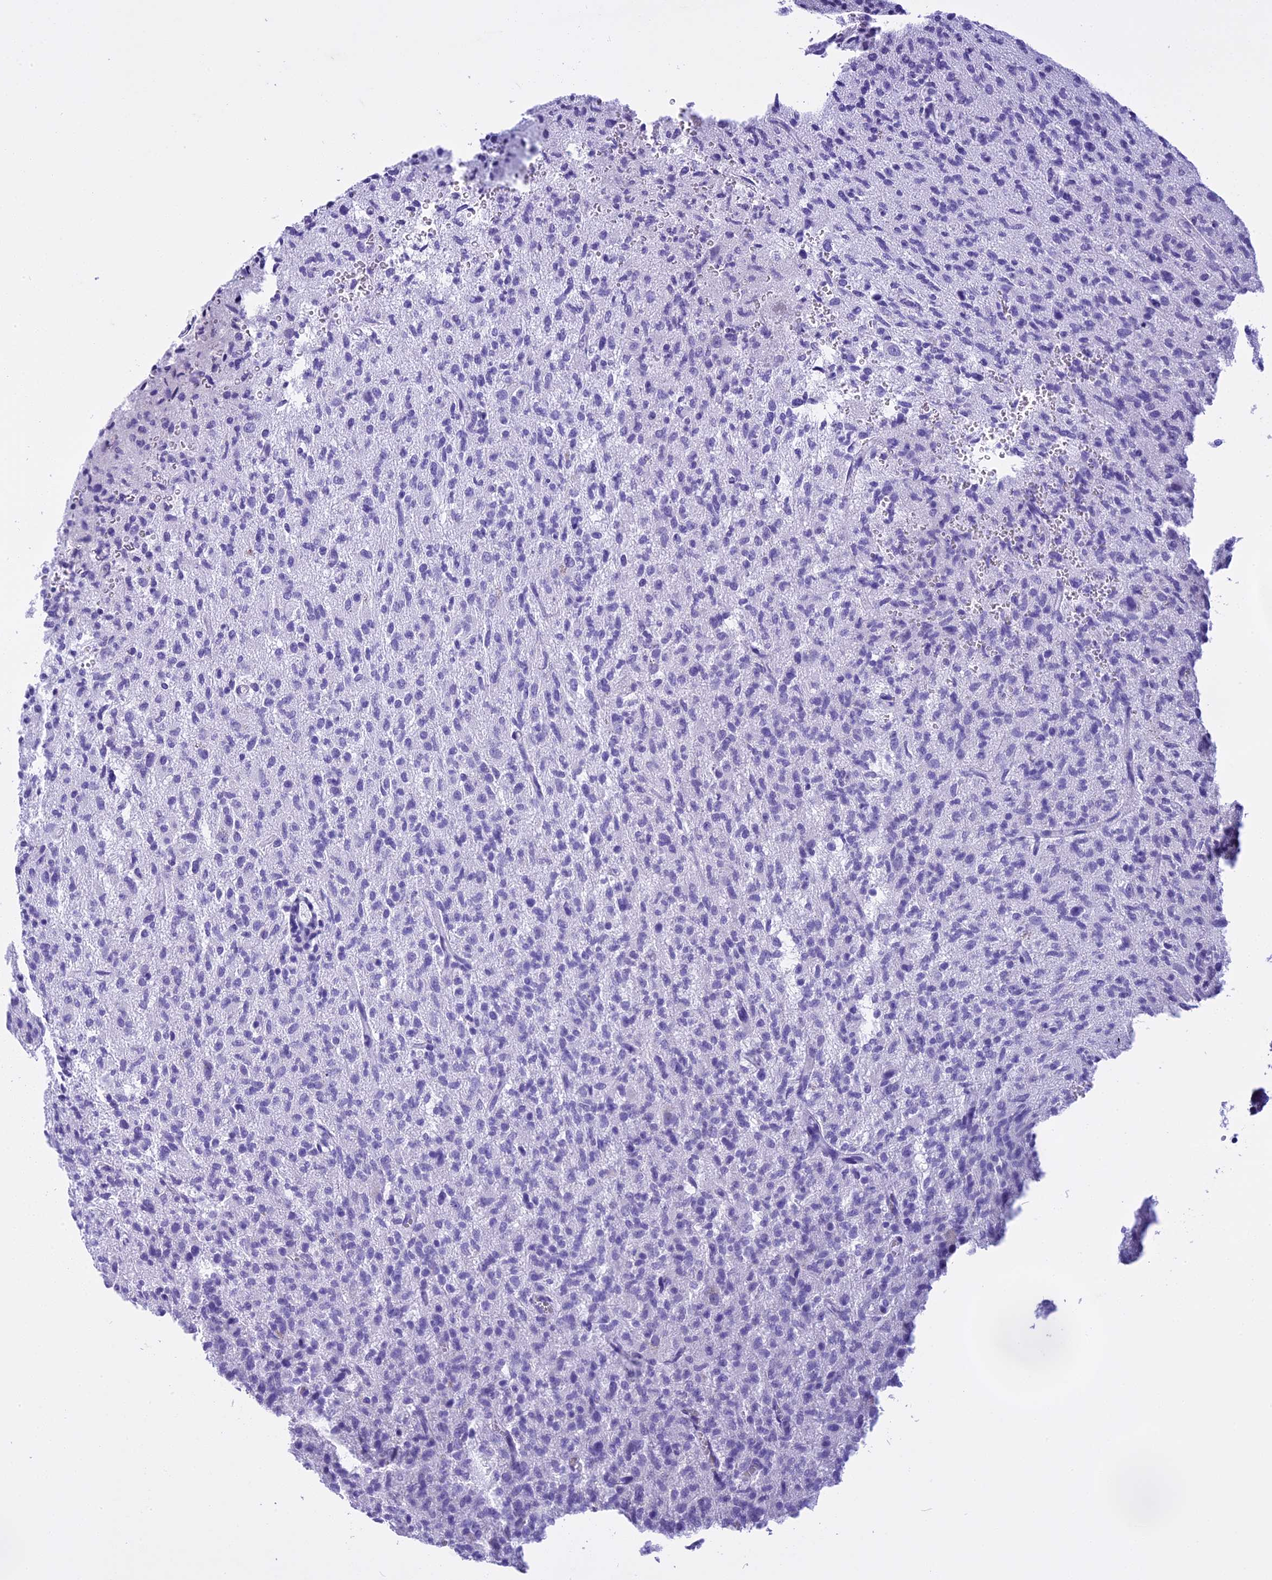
{"staining": {"intensity": "negative", "quantity": "none", "location": "none"}, "tissue": "glioma", "cell_type": "Tumor cells", "image_type": "cancer", "snomed": [{"axis": "morphology", "description": "Glioma, malignant, High grade"}, {"axis": "topography", "description": "Brain"}], "caption": "The IHC micrograph has no significant expression in tumor cells of glioma tissue. (Immunohistochemistry (ihc), brightfield microscopy, high magnification).", "gene": "KCTD14", "patient": {"sex": "female", "age": 57}}